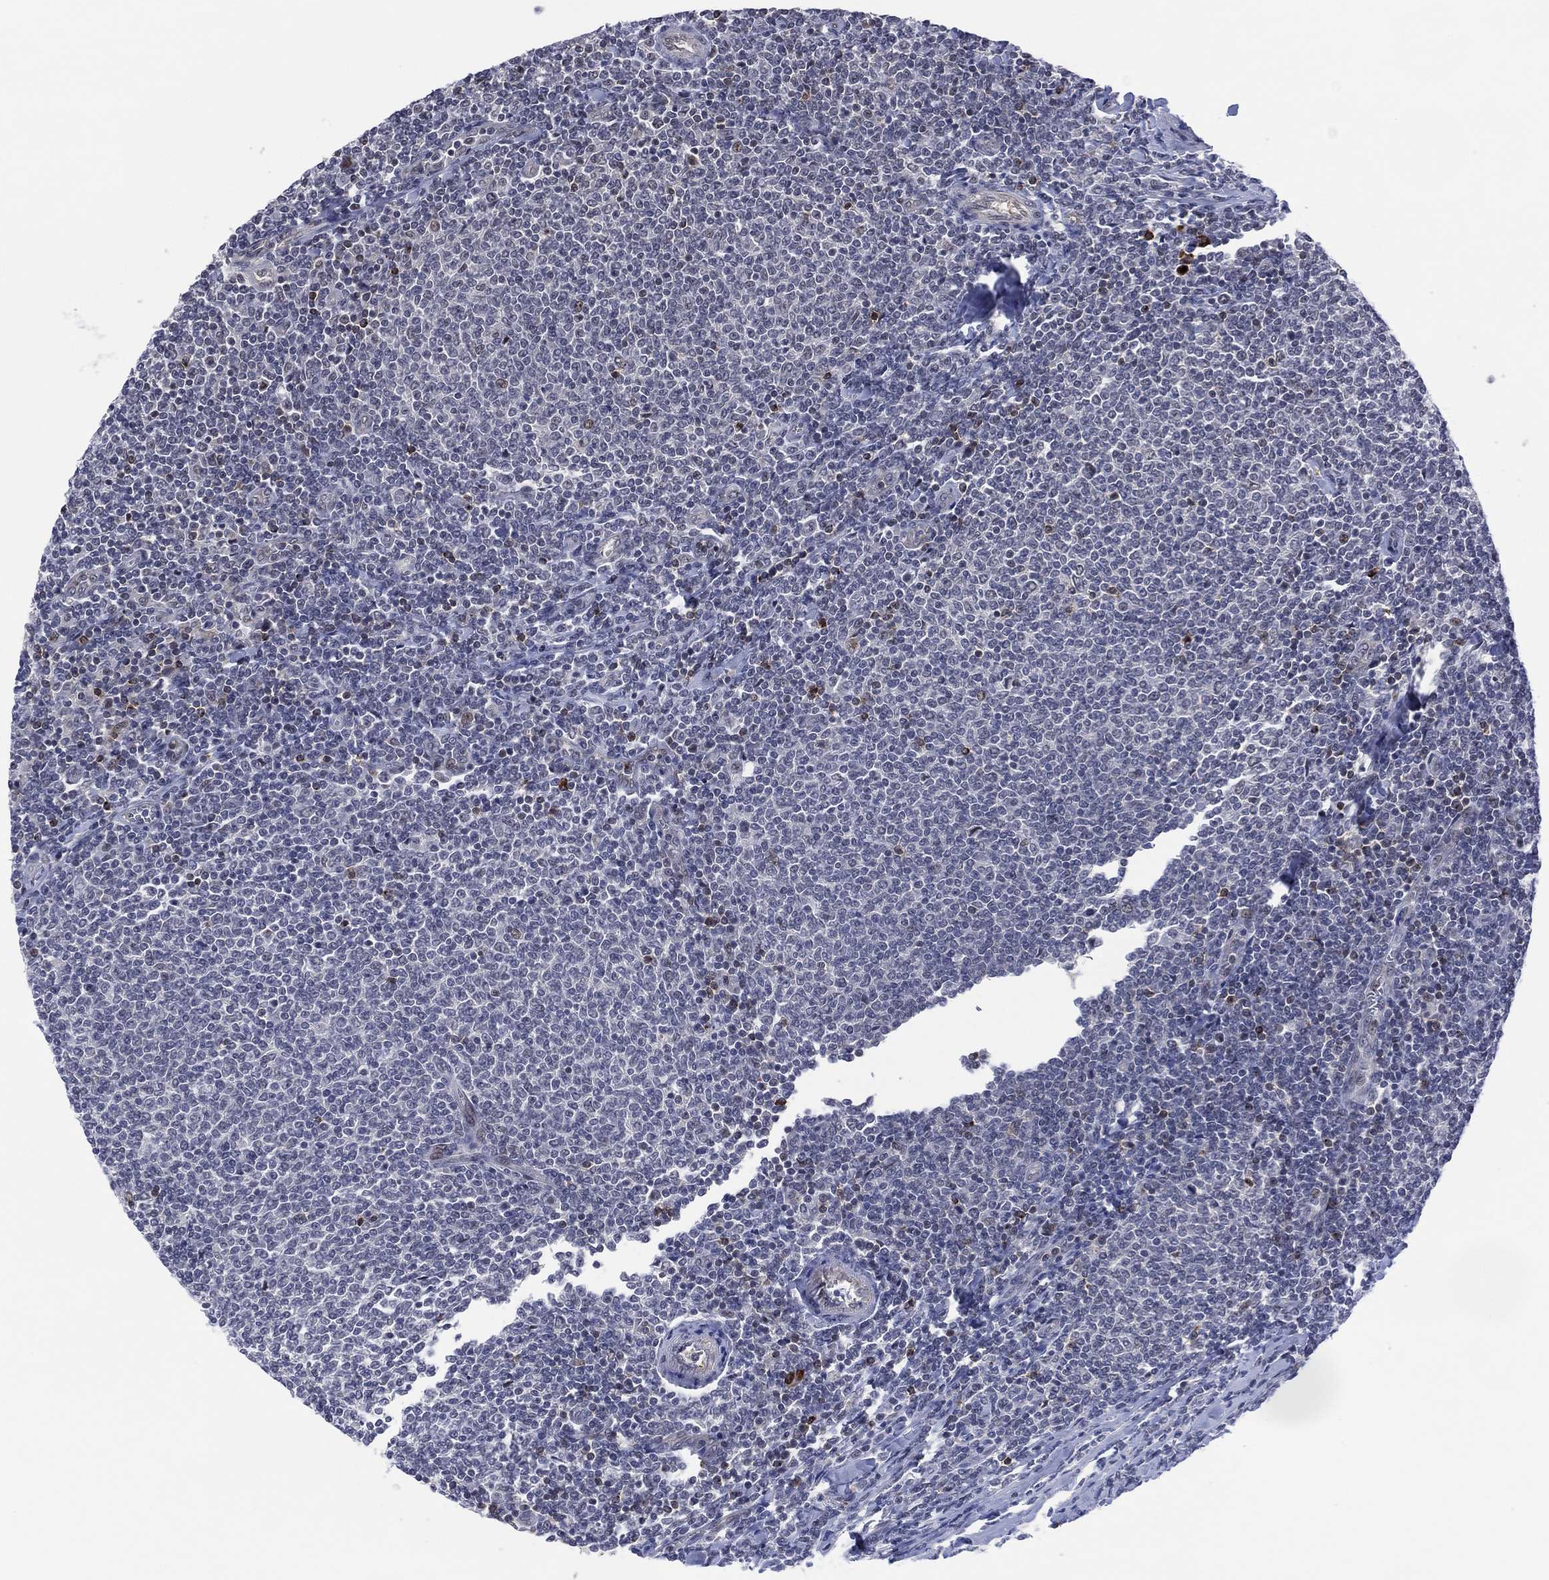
{"staining": {"intensity": "negative", "quantity": "none", "location": "none"}, "tissue": "lymphoma", "cell_type": "Tumor cells", "image_type": "cancer", "snomed": [{"axis": "morphology", "description": "Malignant lymphoma, non-Hodgkin's type, Low grade"}, {"axis": "topography", "description": "Lymph node"}], "caption": "This is an immunohistochemistry histopathology image of human malignant lymphoma, non-Hodgkin's type (low-grade). There is no staining in tumor cells.", "gene": "DPP4", "patient": {"sex": "male", "age": 52}}